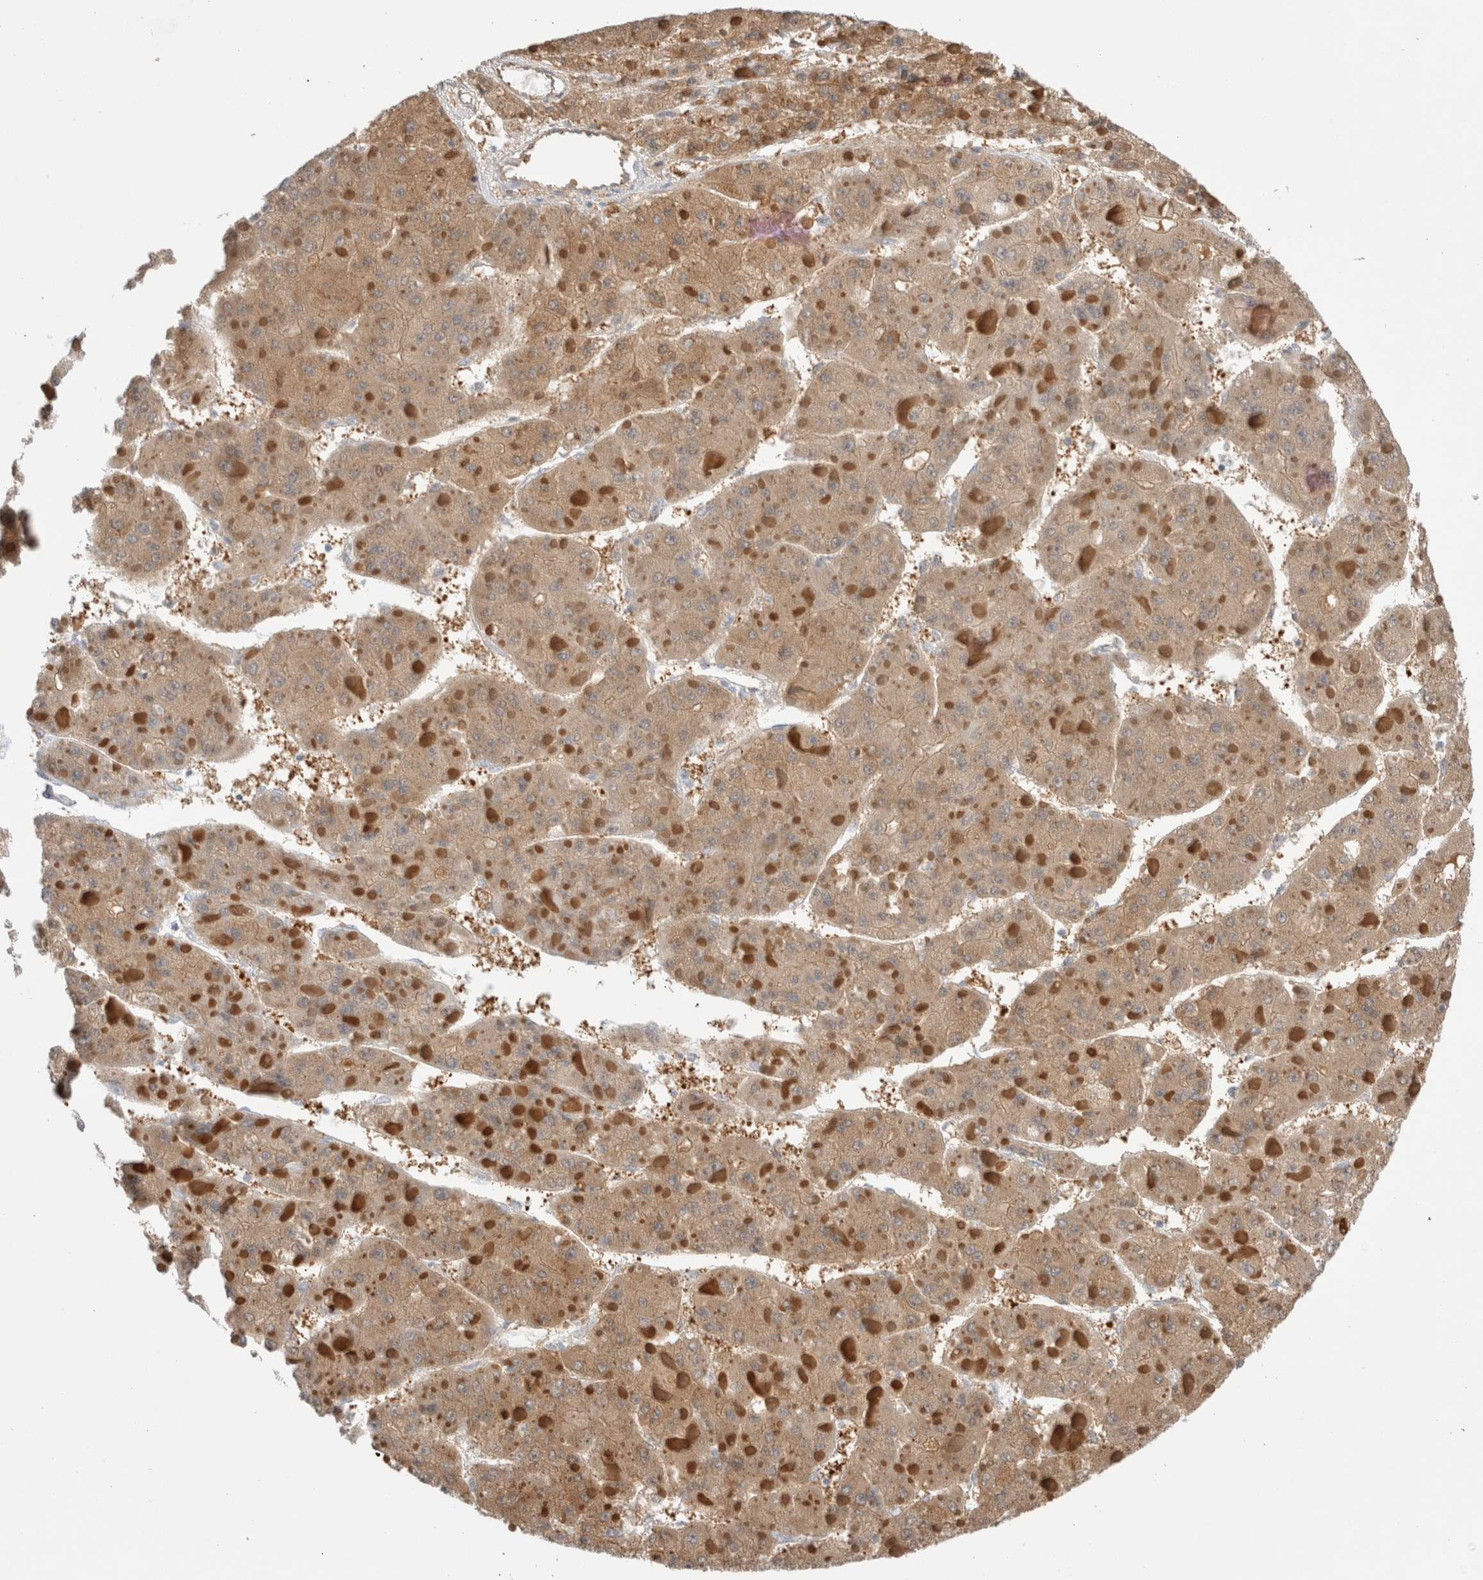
{"staining": {"intensity": "moderate", "quantity": "25%-75%", "location": "cytoplasmic/membranous"}, "tissue": "liver cancer", "cell_type": "Tumor cells", "image_type": "cancer", "snomed": [{"axis": "morphology", "description": "Carcinoma, Hepatocellular, NOS"}, {"axis": "topography", "description": "Liver"}], "caption": "Liver cancer was stained to show a protein in brown. There is medium levels of moderate cytoplasmic/membranous expression in about 25%-75% of tumor cells.", "gene": "NAPEPLD", "patient": {"sex": "female", "age": 73}}